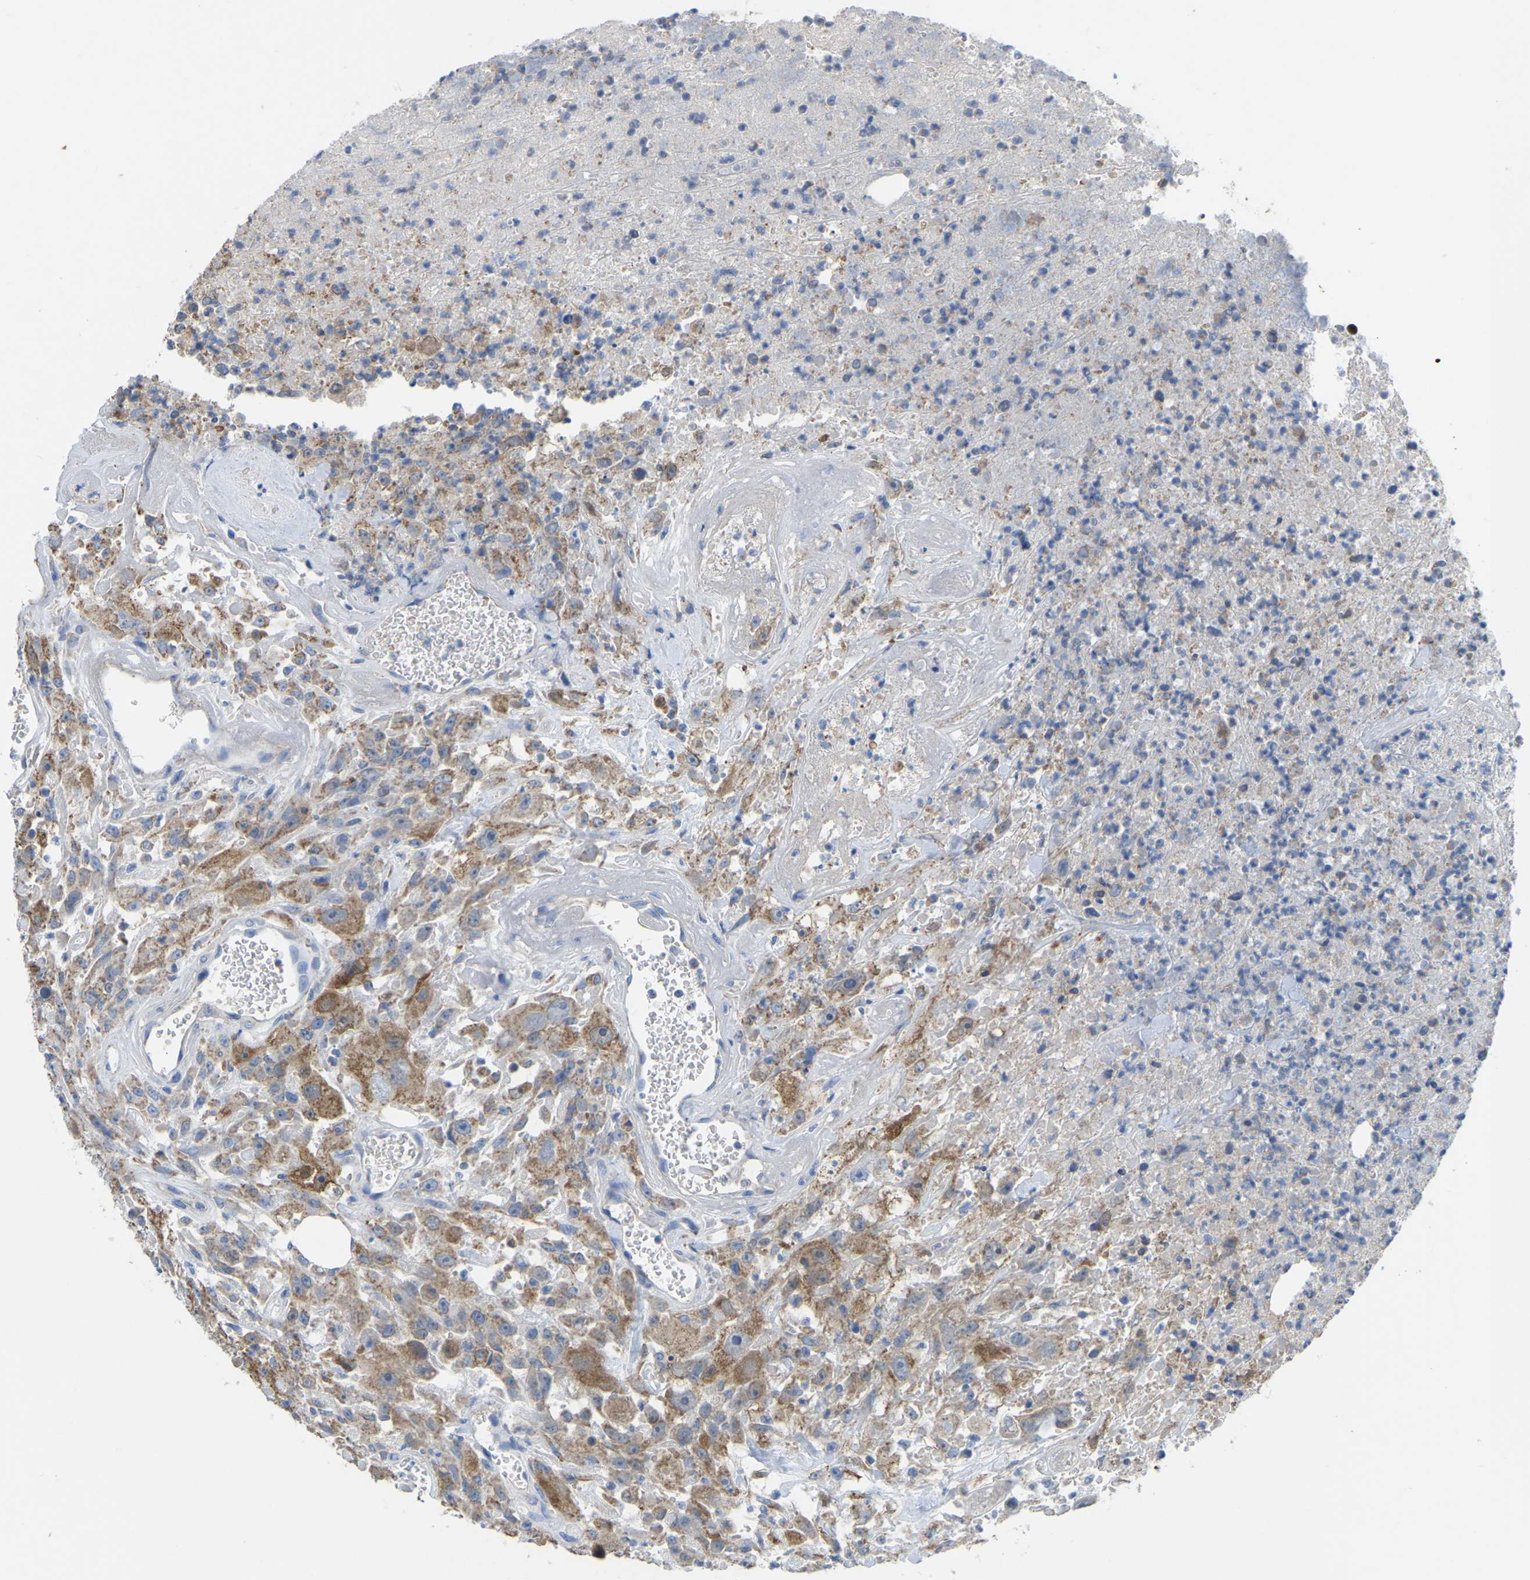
{"staining": {"intensity": "moderate", "quantity": ">75%", "location": "cytoplasmic/membranous"}, "tissue": "urothelial cancer", "cell_type": "Tumor cells", "image_type": "cancer", "snomed": [{"axis": "morphology", "description": "Urothelial carcinoma, High grade"}, {"axis": "topography", "description": "Urinary bladder"}], "caption": "A brown stain highlights moderate cytoplasmic/membranous staining of a protein in urothelial cancer tumor cells.", "gene": "SERPINB5", "patient": {"sex": "male", "age": 46}}